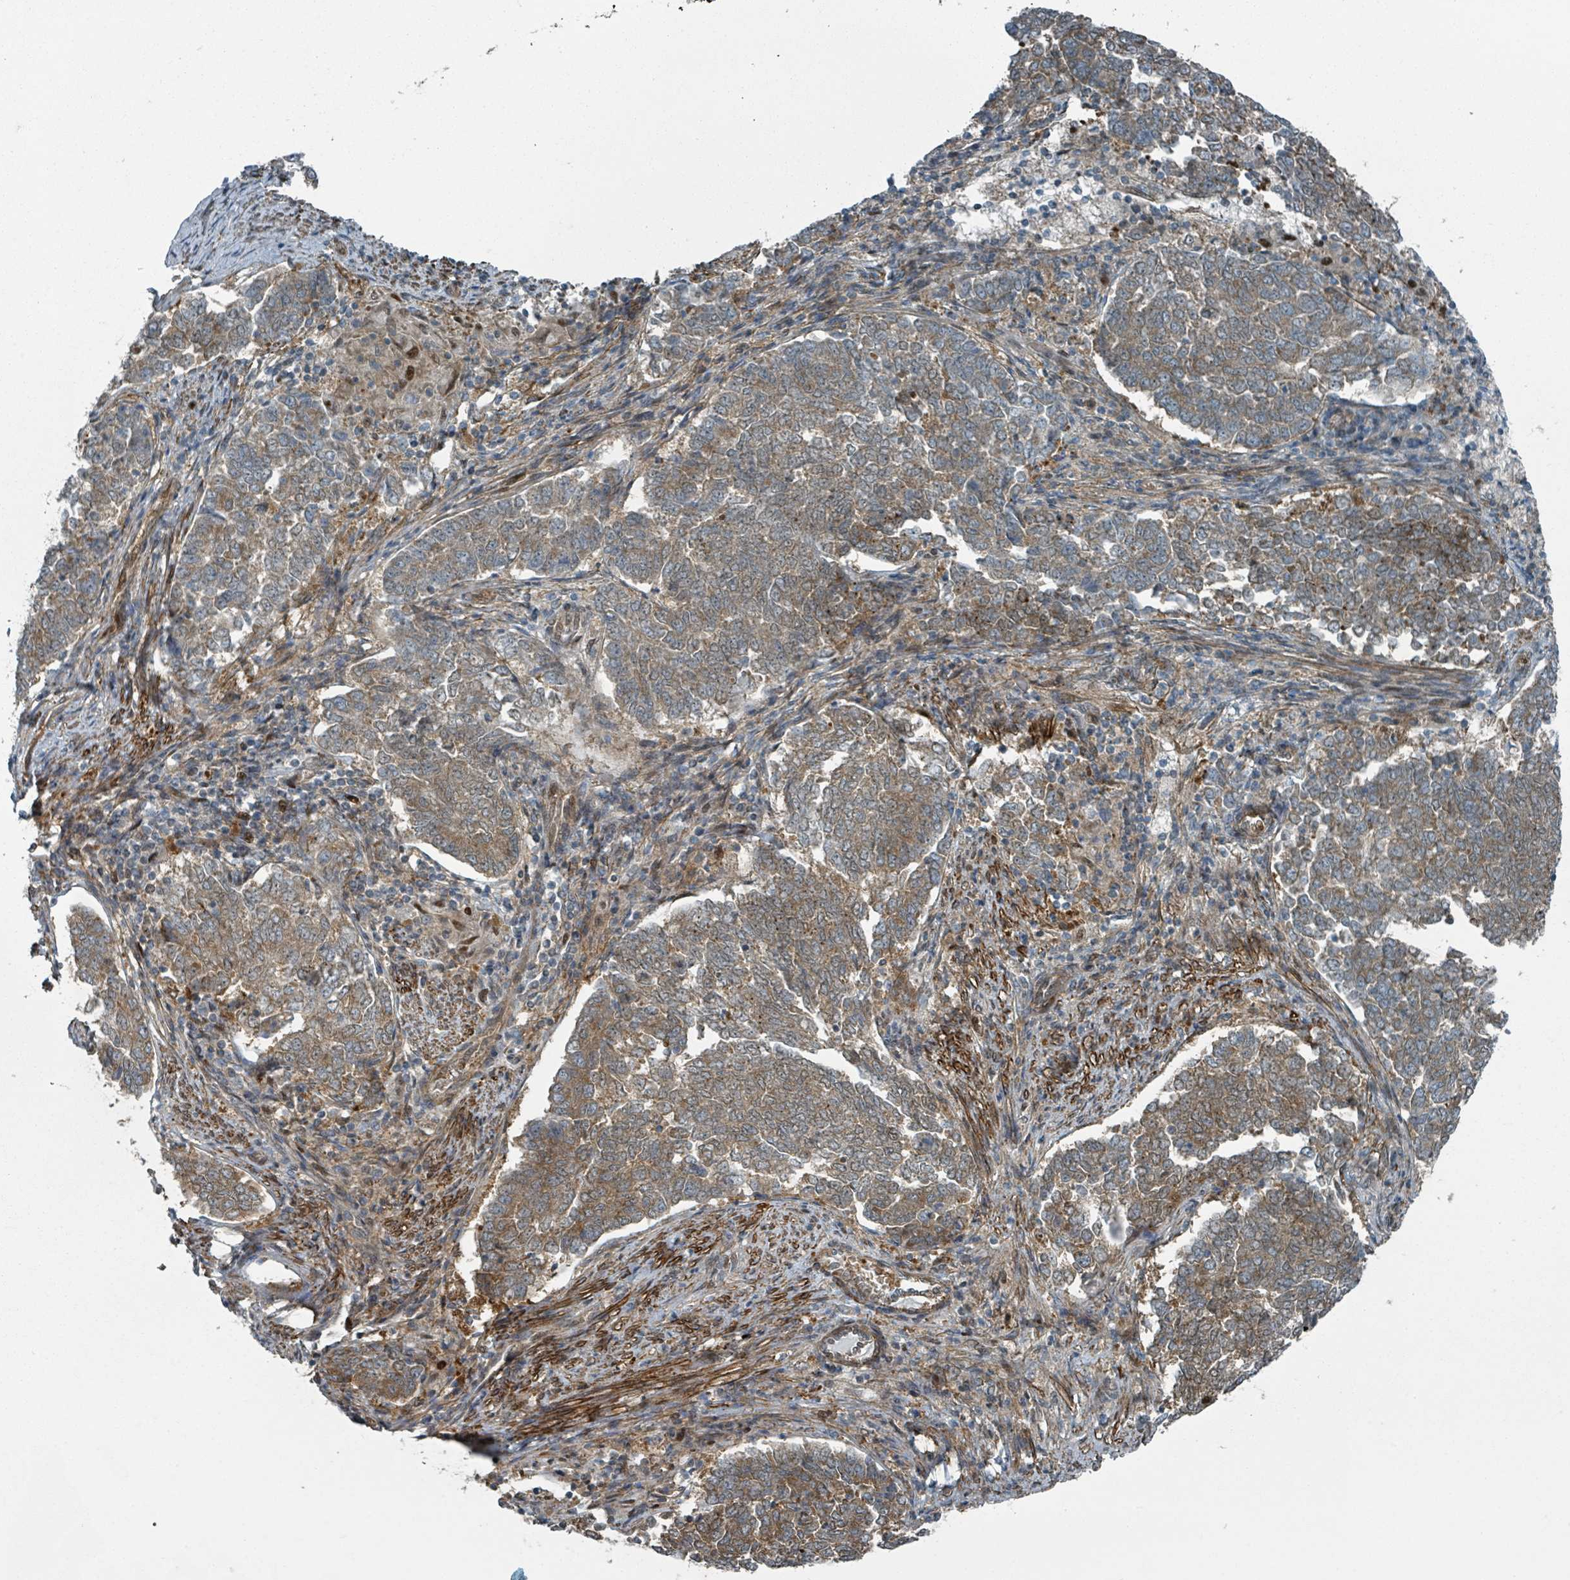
{"staining": {"intensity": "moderate", "quantity": ">75%", "location": "cytoplasmic/membranous"}, "tissue": "endometrial cancer", "cell_type": "Tumor cells", "image_type": "cancer", "snomed": [{"axis": "morphology", "description": "Adenocarcinoma, NOS"}, {"axis": "topography", "description": "Endometrium"}], "caption": "A brown stain highlights moderate cytoplasmic/membranous positivity of a protein in human endometrial cancer tumor cells.", "gene": "RHPN2", "patient": {"sex": "female", "age": 80}}